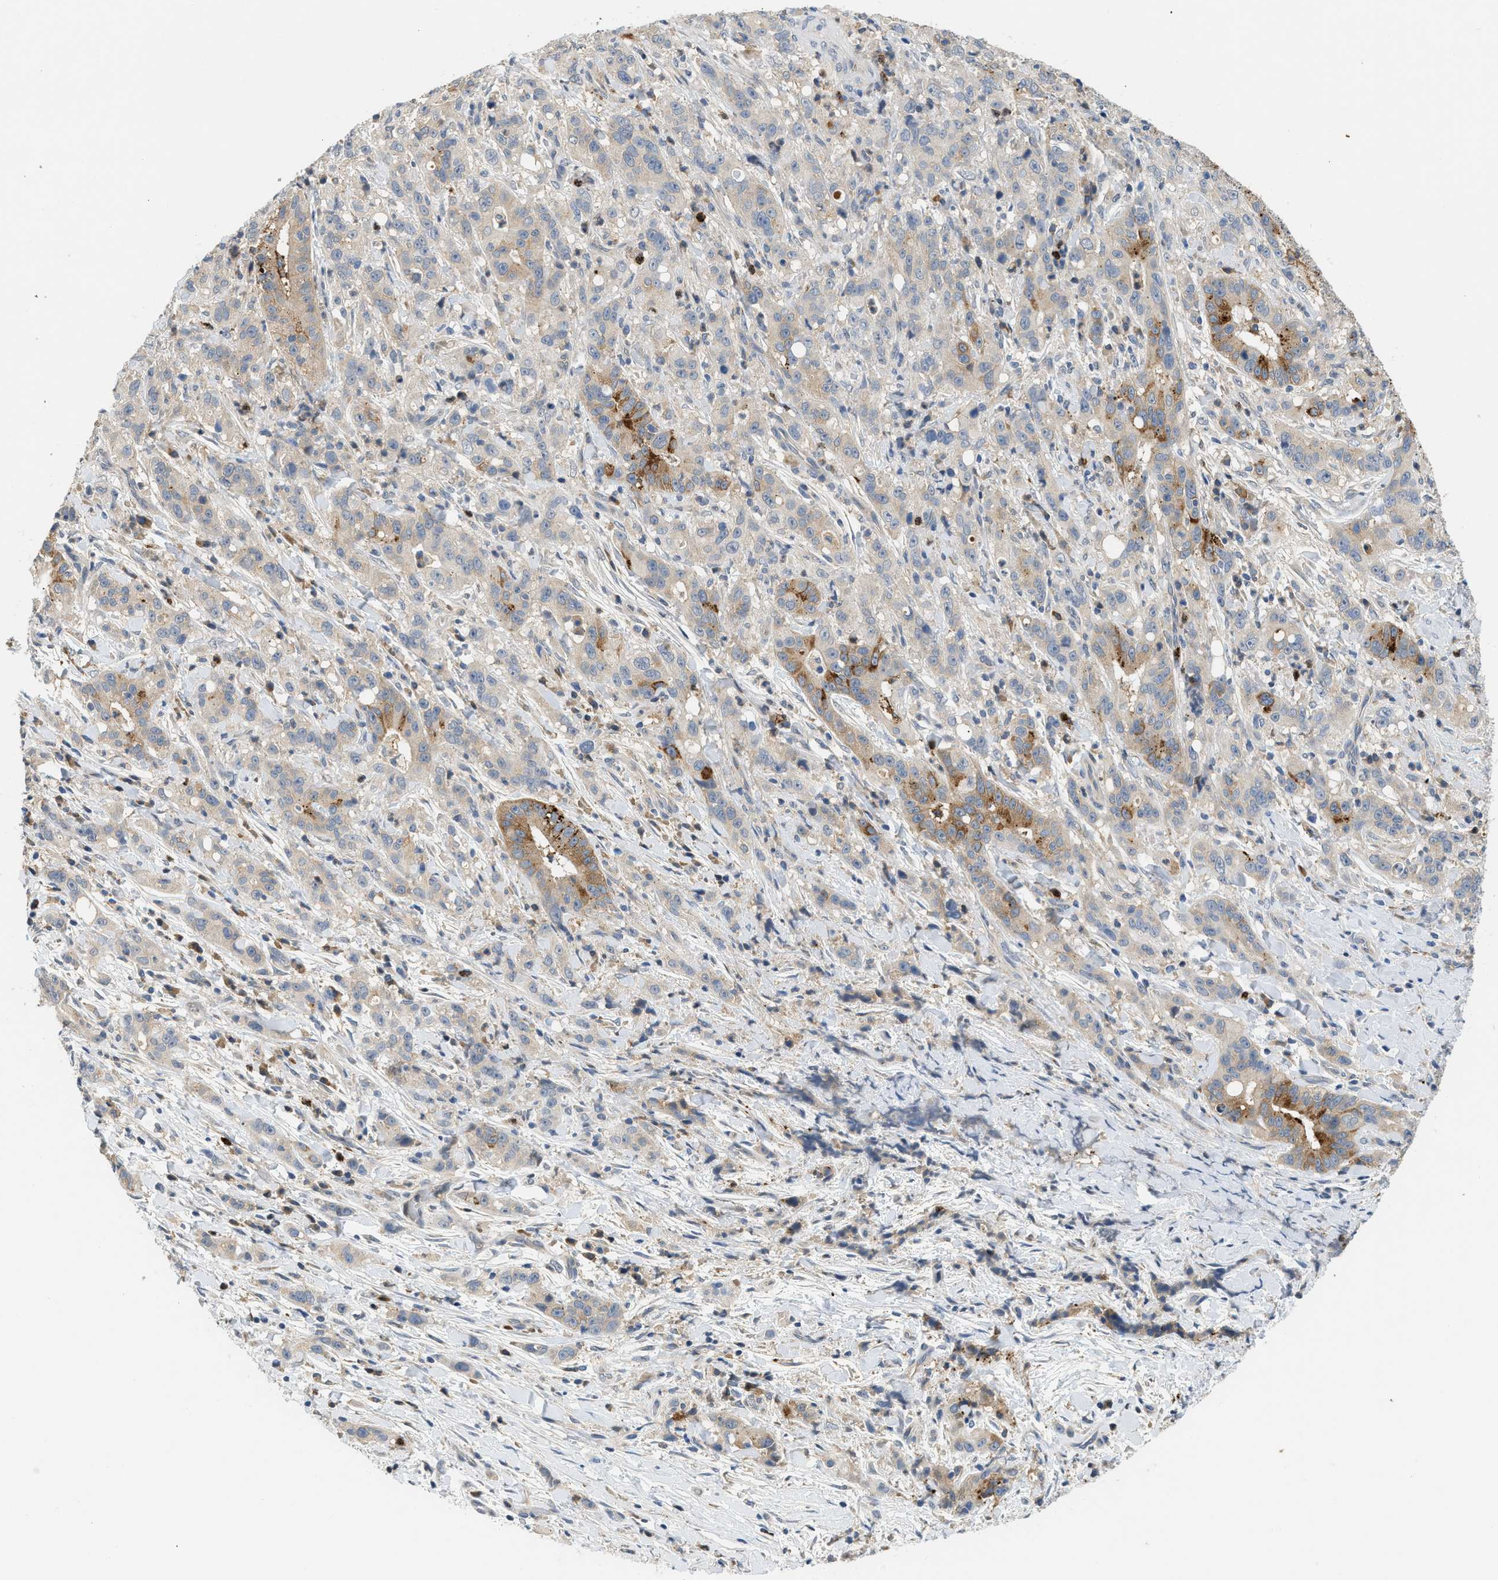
{"staining": {"intensity": "strong", "quantity": "25%-75%", "location": "cytoplasmic/membranous"}, "tissue": "liver cancer", "cell_type": "Tumor cells", "image_type": "cancer", "snomed": [{"axis": "morphology", "description": "Cholangiocarcinoma"}, {"axis": "topography", "description": "Liver"}], "caption": "The micrograph displays immunohistochemical staining of liver cancer. There is strong cytoplasmic/membranous expression is identified in approximately 25%-75% of tumor cells.", "gene": "RHBDF2", "patient": {"sex": "female", "age": 38}}